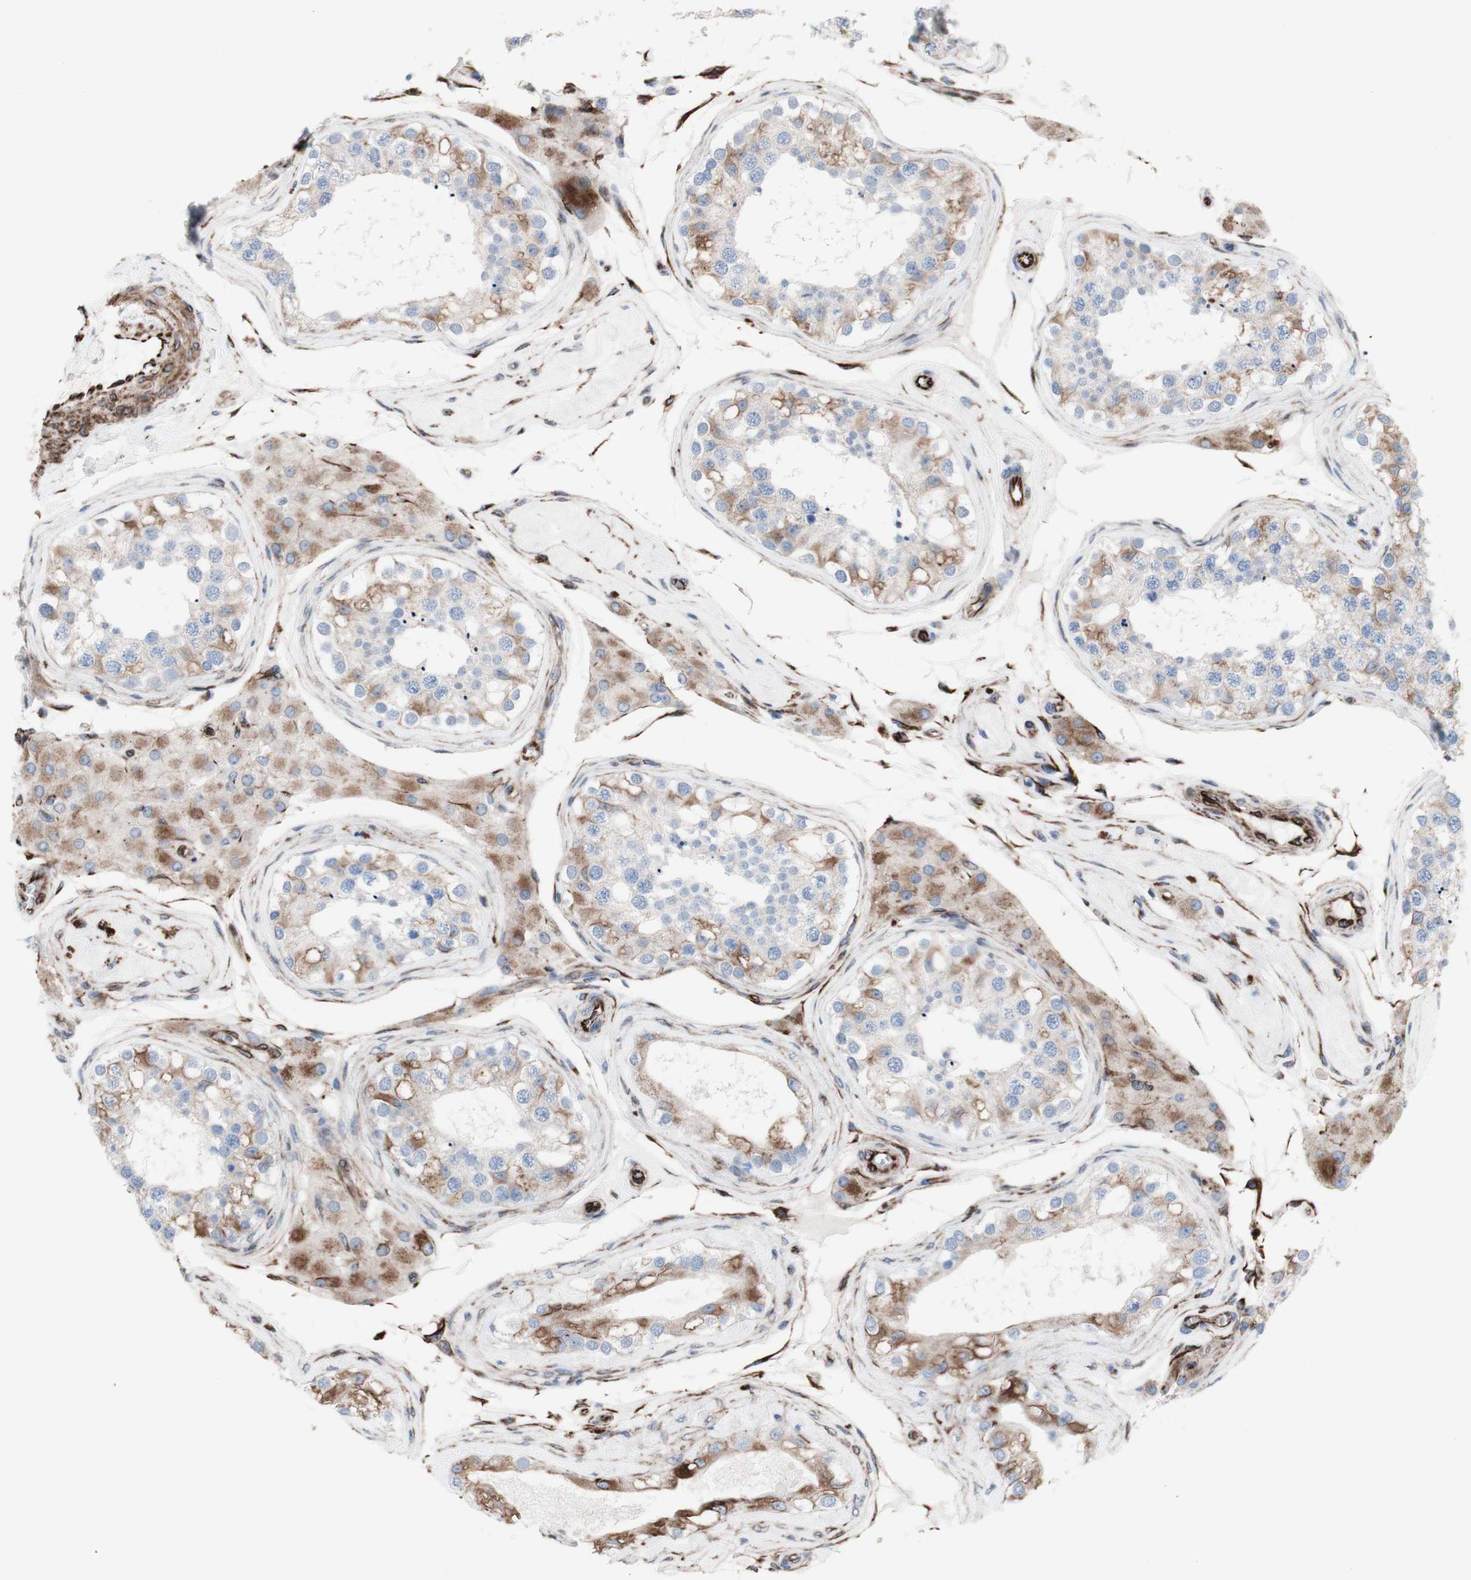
{"staining": {"intensity": "weak", "quantity": "25%-75%", "location": "cytoplasmic/membranous"}, "tissue": "testis", "cell_type": "Cells in seminiferous ducts", "image_type": "normal", "snomed": [{"axis": "morphology", "description": "Normal tissue, NOS"}, {"axis": "topography", "description": "Testis"}], "caption": "This is an image of immunohistochemistry (IHC) staining of normal testis, which shows weak staining in the cytoplasmic/membranous of cells in seminiferous ducts.", "gene": "AGPAT5", "patient": {"sex": "male", "age": 68}}